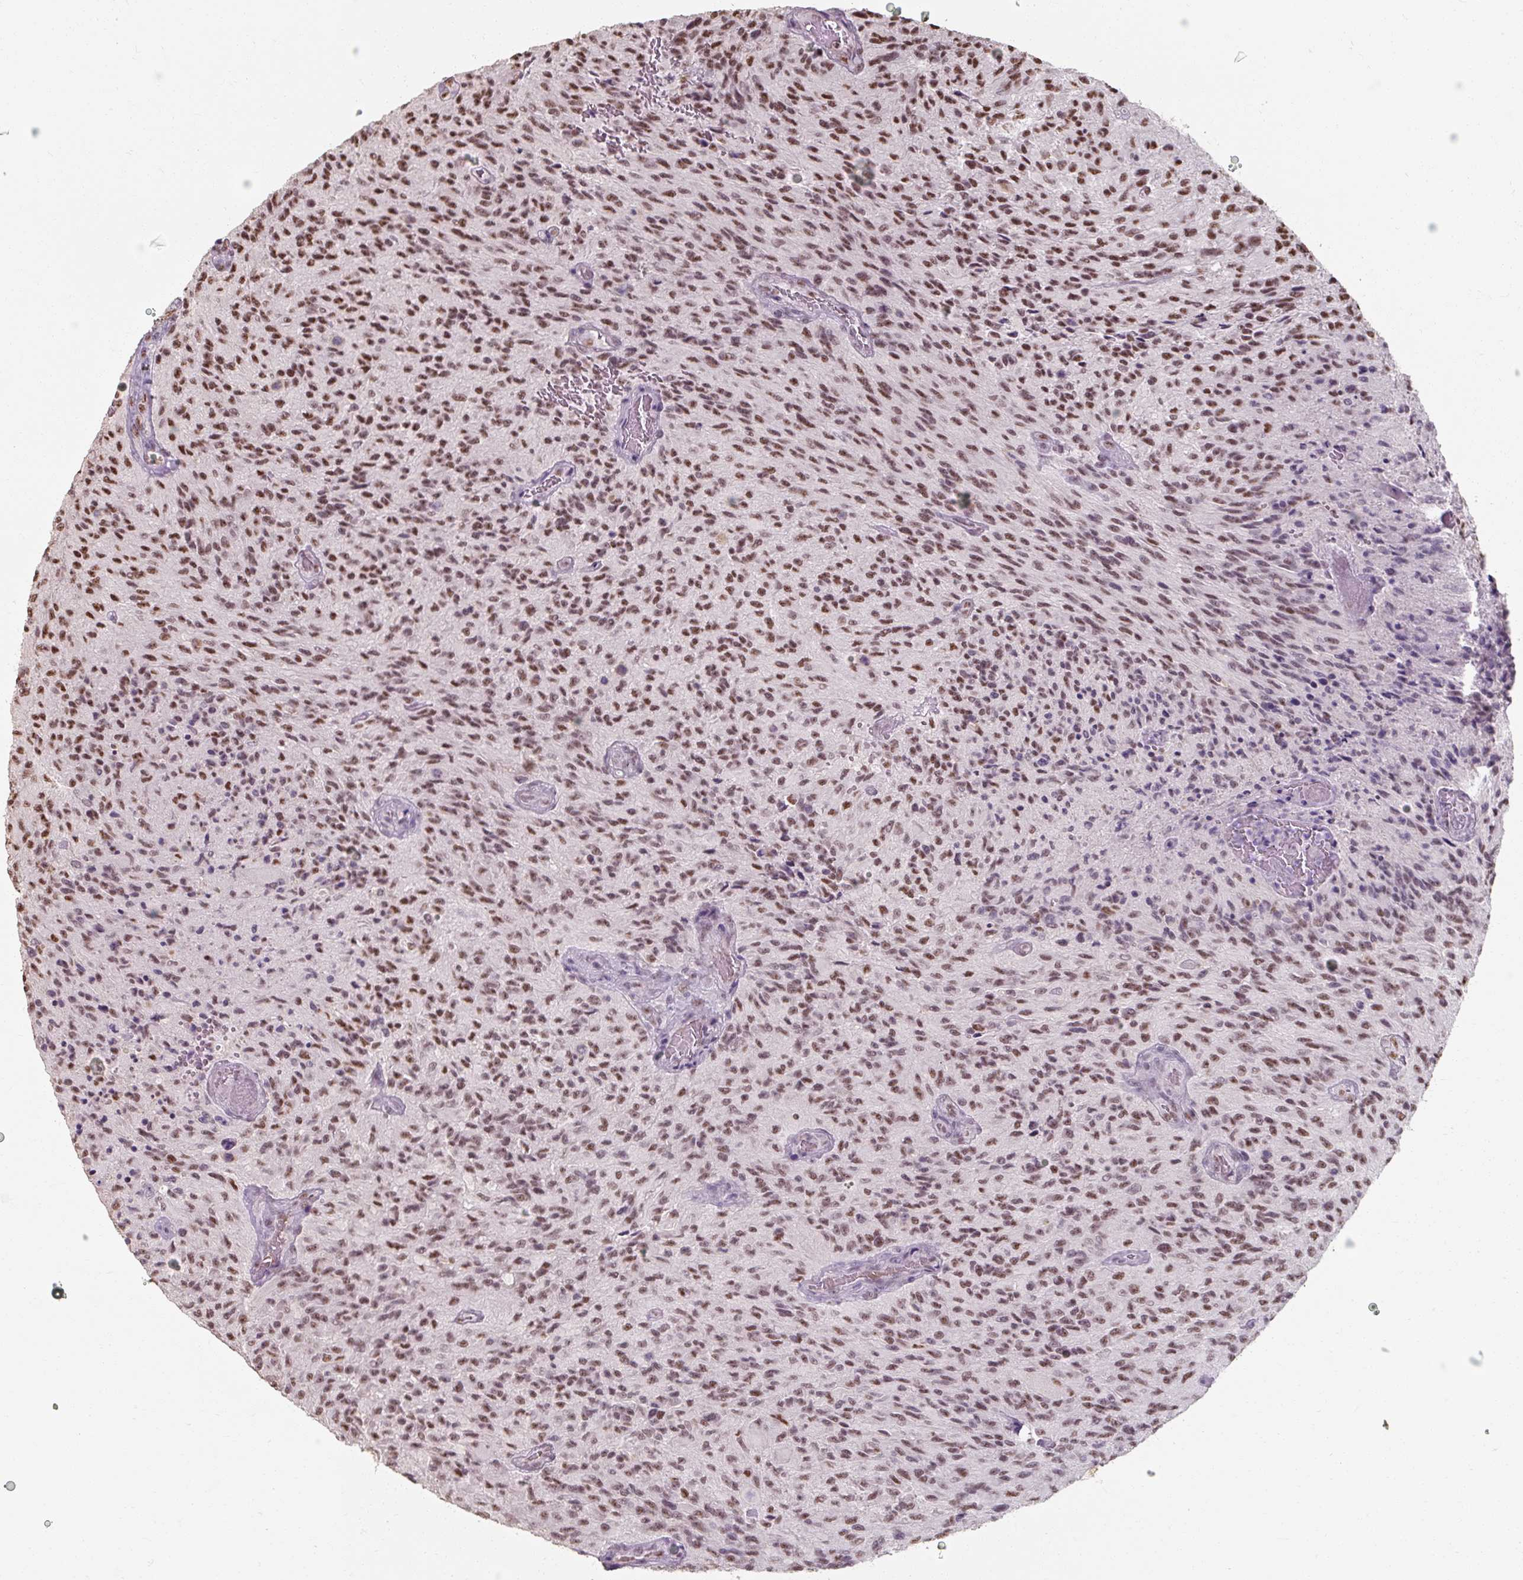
{"staining": {"intensity": "moderate", "quantity": ">75%", "location": "nuclear"}, "tissue": "glioma", "cell_type": "Tumor cells", "image_type": "cancer", "snomed": [{"axis": "morphology", "description": "Normal tissue, NOS"}, {"axis": "morphology", "description": "Glioma, malignant, High grade"}, {"axis": "topography", "description": "Cerebral cortex"}], "caption": "Approximately >75% of tumor cells in human glioma exhibit moderate nuclear protein expression as visualized by brown immunohistochemical staining.", "gene": "ZFTRAF1", "patient": {"sex": "male", "age": 56}}